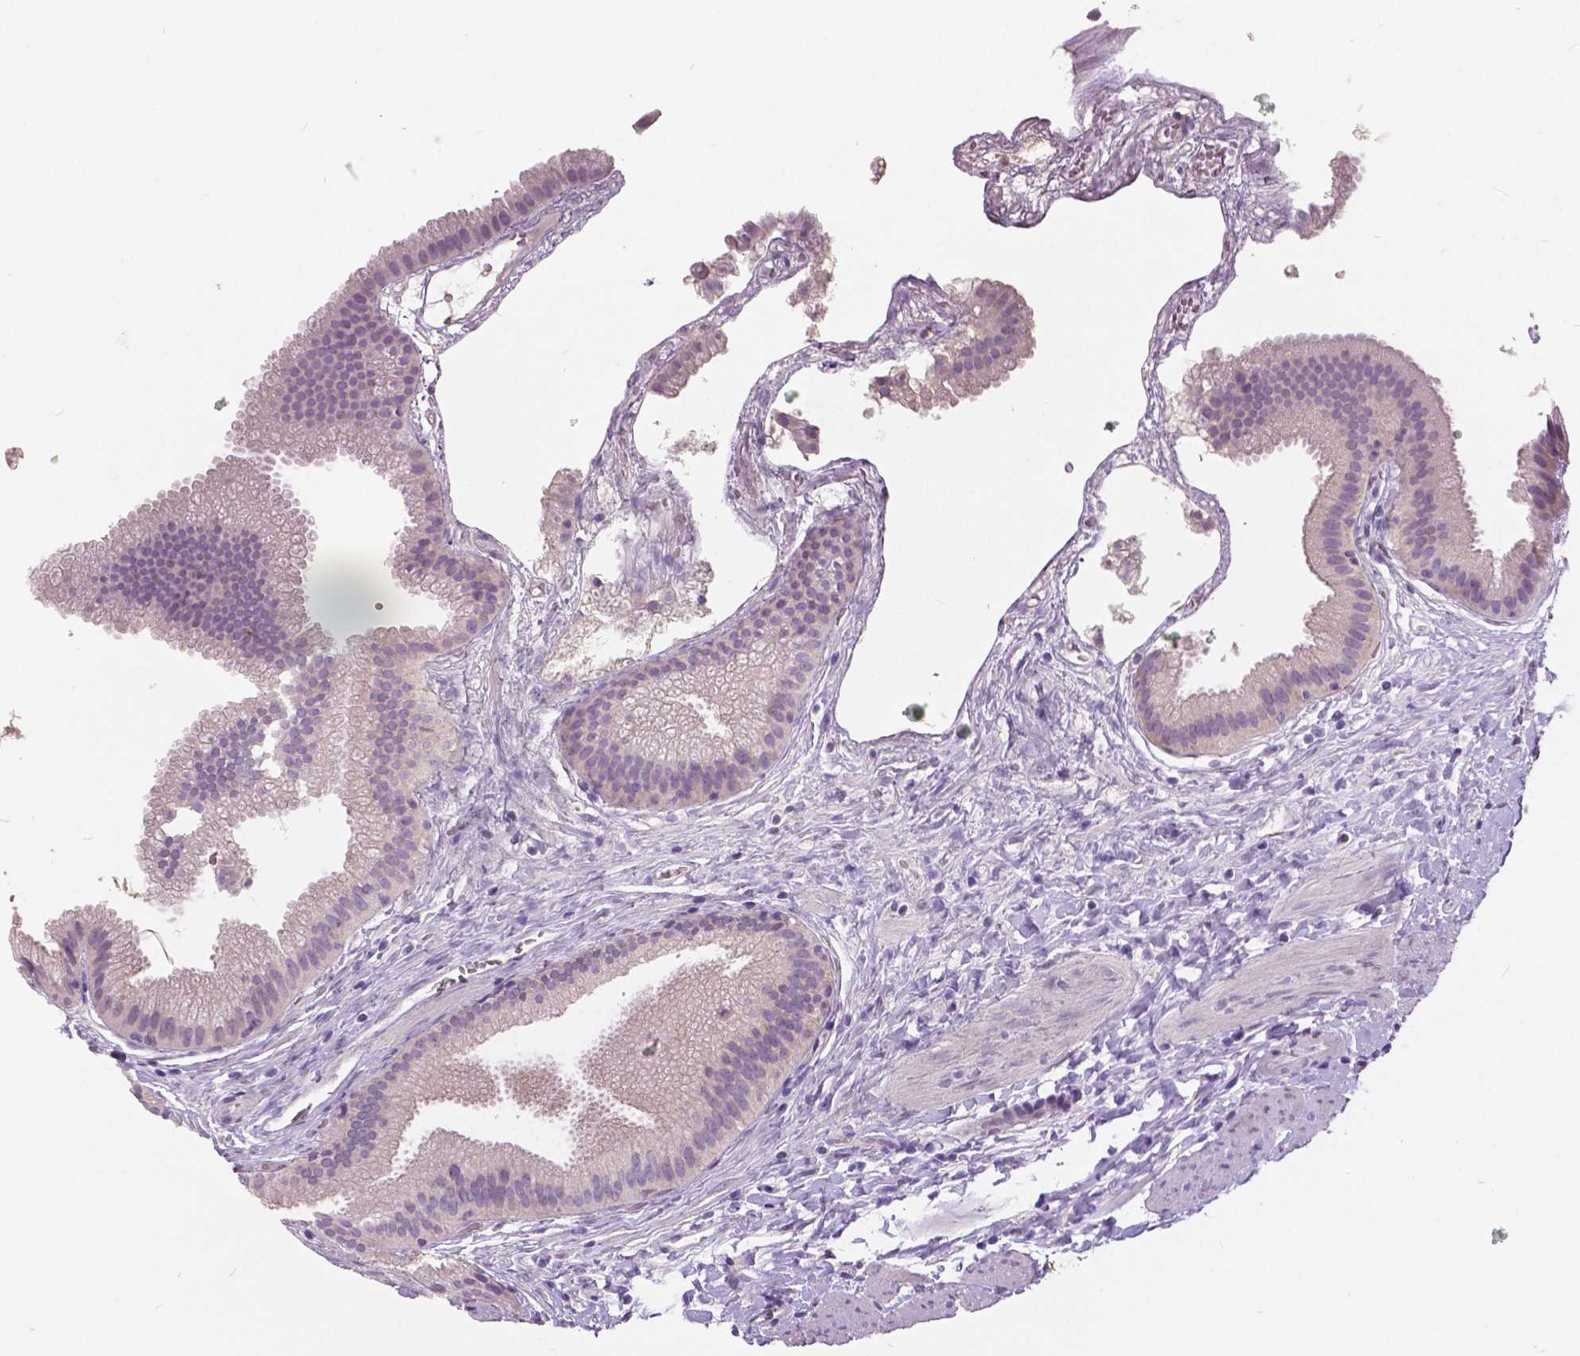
{"staining": {"intensity": "moderate", "quantity": "25%-75%", "location": "cytoplasmic/membranous"}, "tissue": "gallbladder", "cell_type": "Glandular cells", "image_type": "normal", "snomed": [{"axis": "morphology", "description": "Normal tissue, NOS"}, {"axis": "topography", "description": "Gallbladder"}], "caption": "Moderate cytoplasmic/membranous protein positivity is appreciated in approximately 25%-75% of glandular cells in gallbladder. (brown staining indicates protein expression, while blue staining denotes nuclei).", "gene": "GRIN2A", "patient": {"sex": "female", "age": 63}}